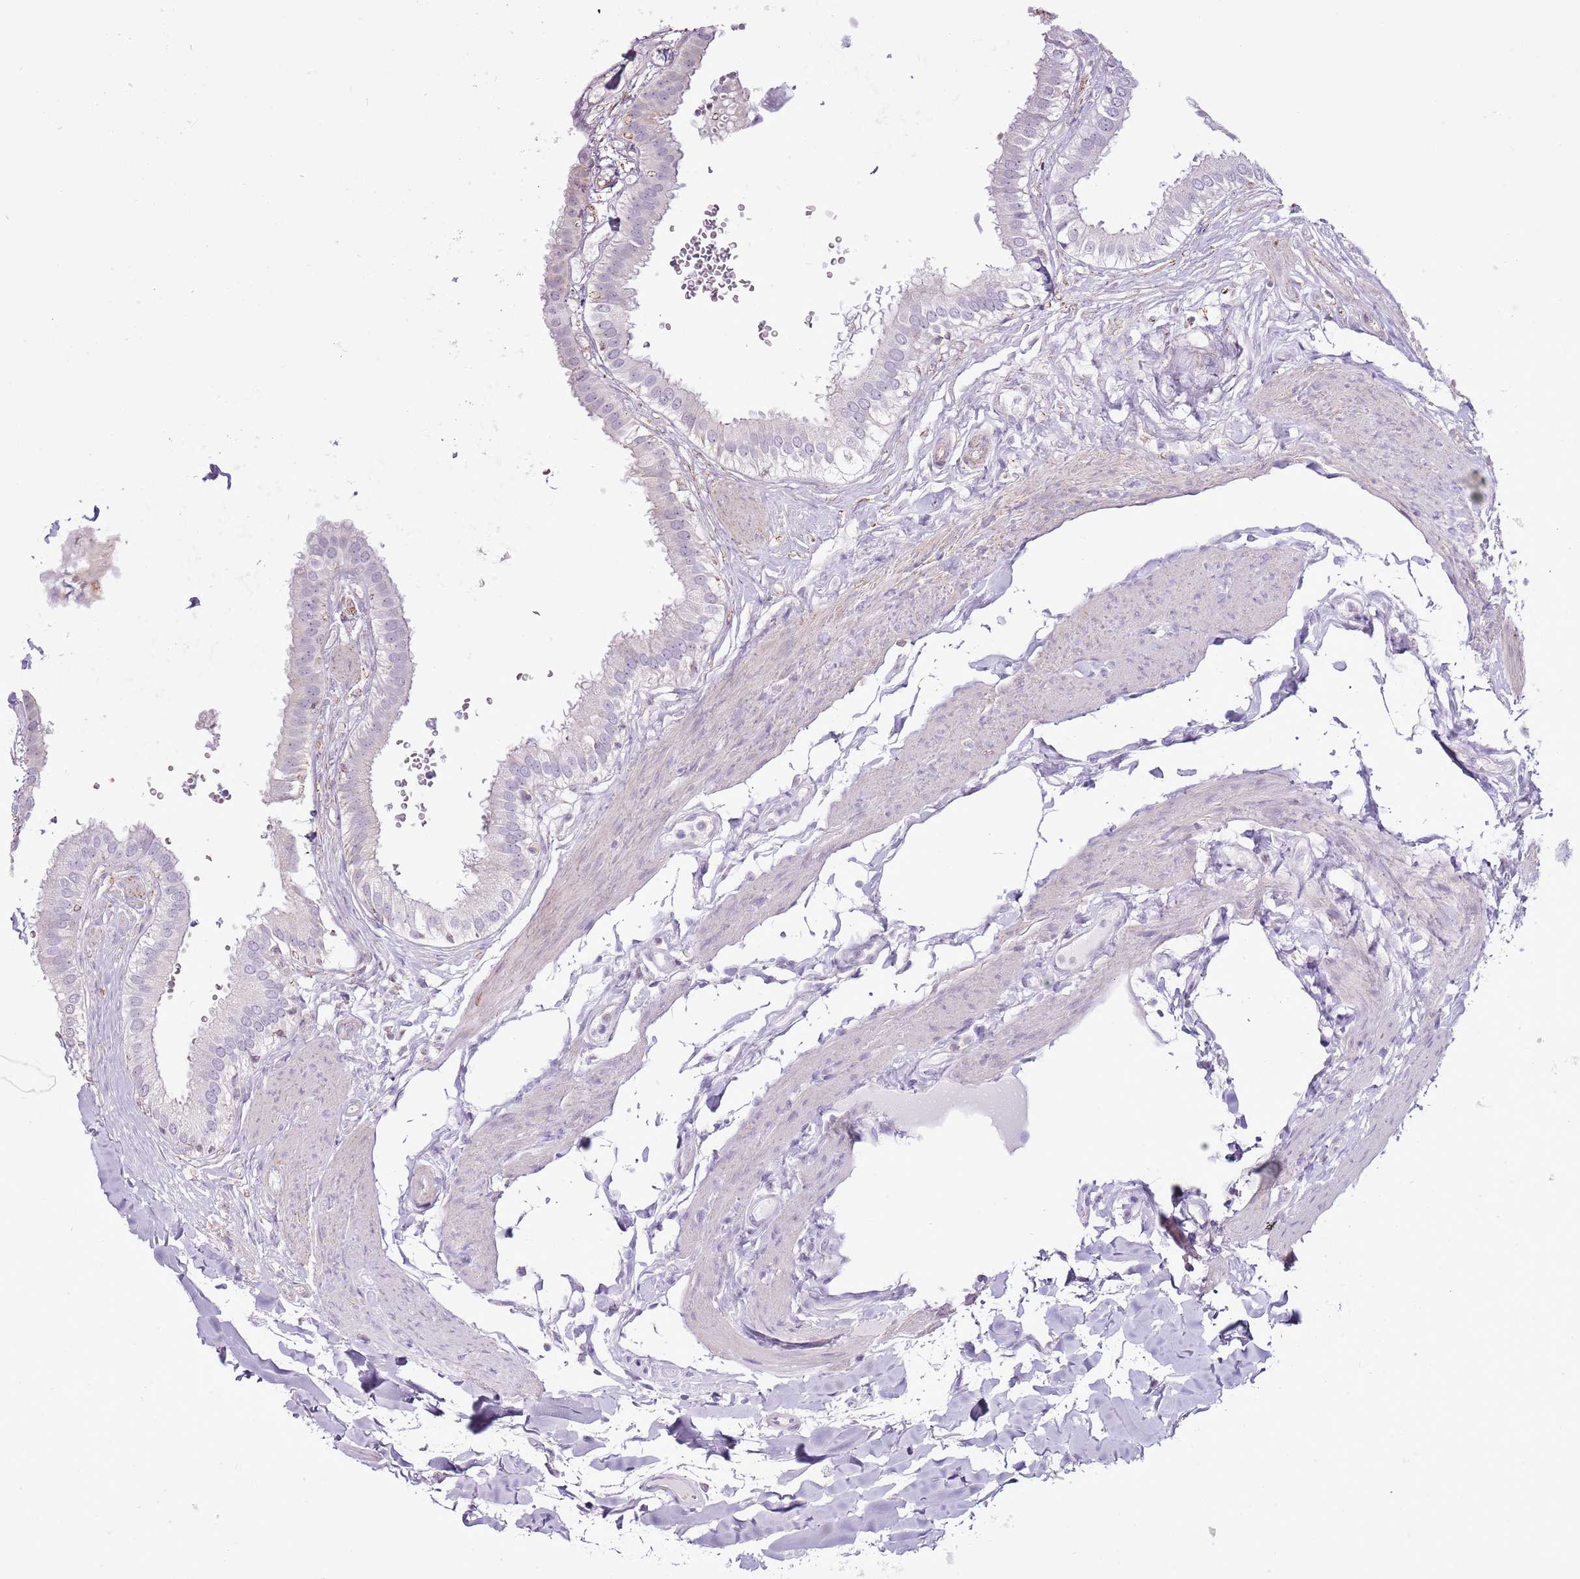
{"staining": {"intensity": "negative", "quantity": "none", "location": "none"}, "tissue": "gallbladder", "cell_type": "Glandular cells", "image_type": "normal", "snomed": [{"axis": "morphology", "description": "Normal tissue, NOS"}, {"axis": "topography", "description": "Gallbladder"}], "caption": "This is an immunohistochemistry (IHC) histopathology image of normal gallbladder. There is no positivity in glandular cells.", "gene": "SLC23A1", "patient": {"sex": "female", "age": 61}}